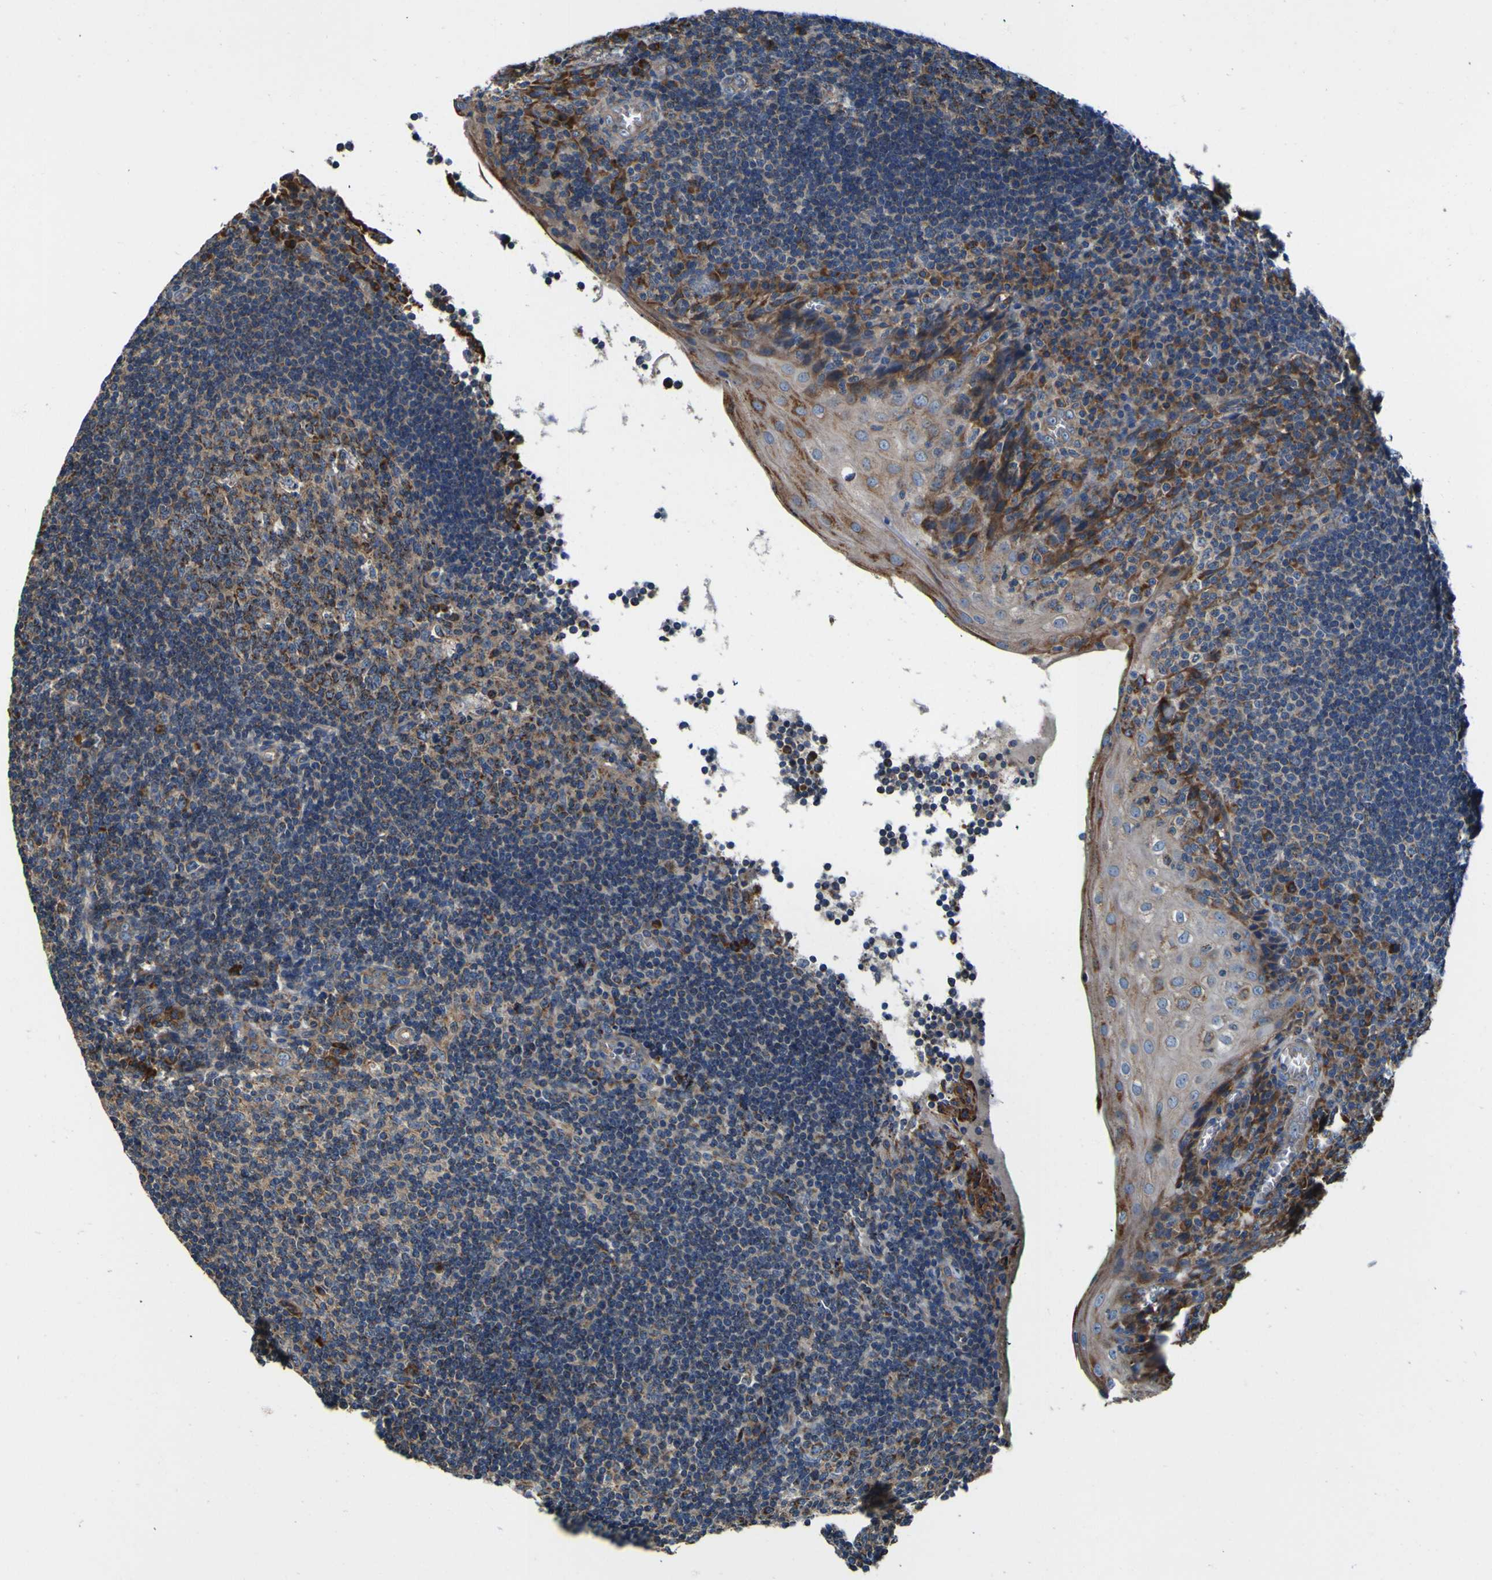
{"staining": {"intensity": "moderate", "quantity": "25%-75%", "location": "cytoplasmic/membranous"}, "tissue": "tonsil", "cell_type": "Germinal center cells", "image_type": "normal", "snomed": [{"axis": "morphology", "description": "Normal tissue, NOS"}, {"axis": "topography", "description": "Tonsil"}], "caption": "Tonsil stained for a protein (brown) shows moderate cytoplasmic/membranous positive expression in about 25%-75% of germinal center cells.", "gene": "INPP5A", "patient": {"sex": "male", "age": 37}}